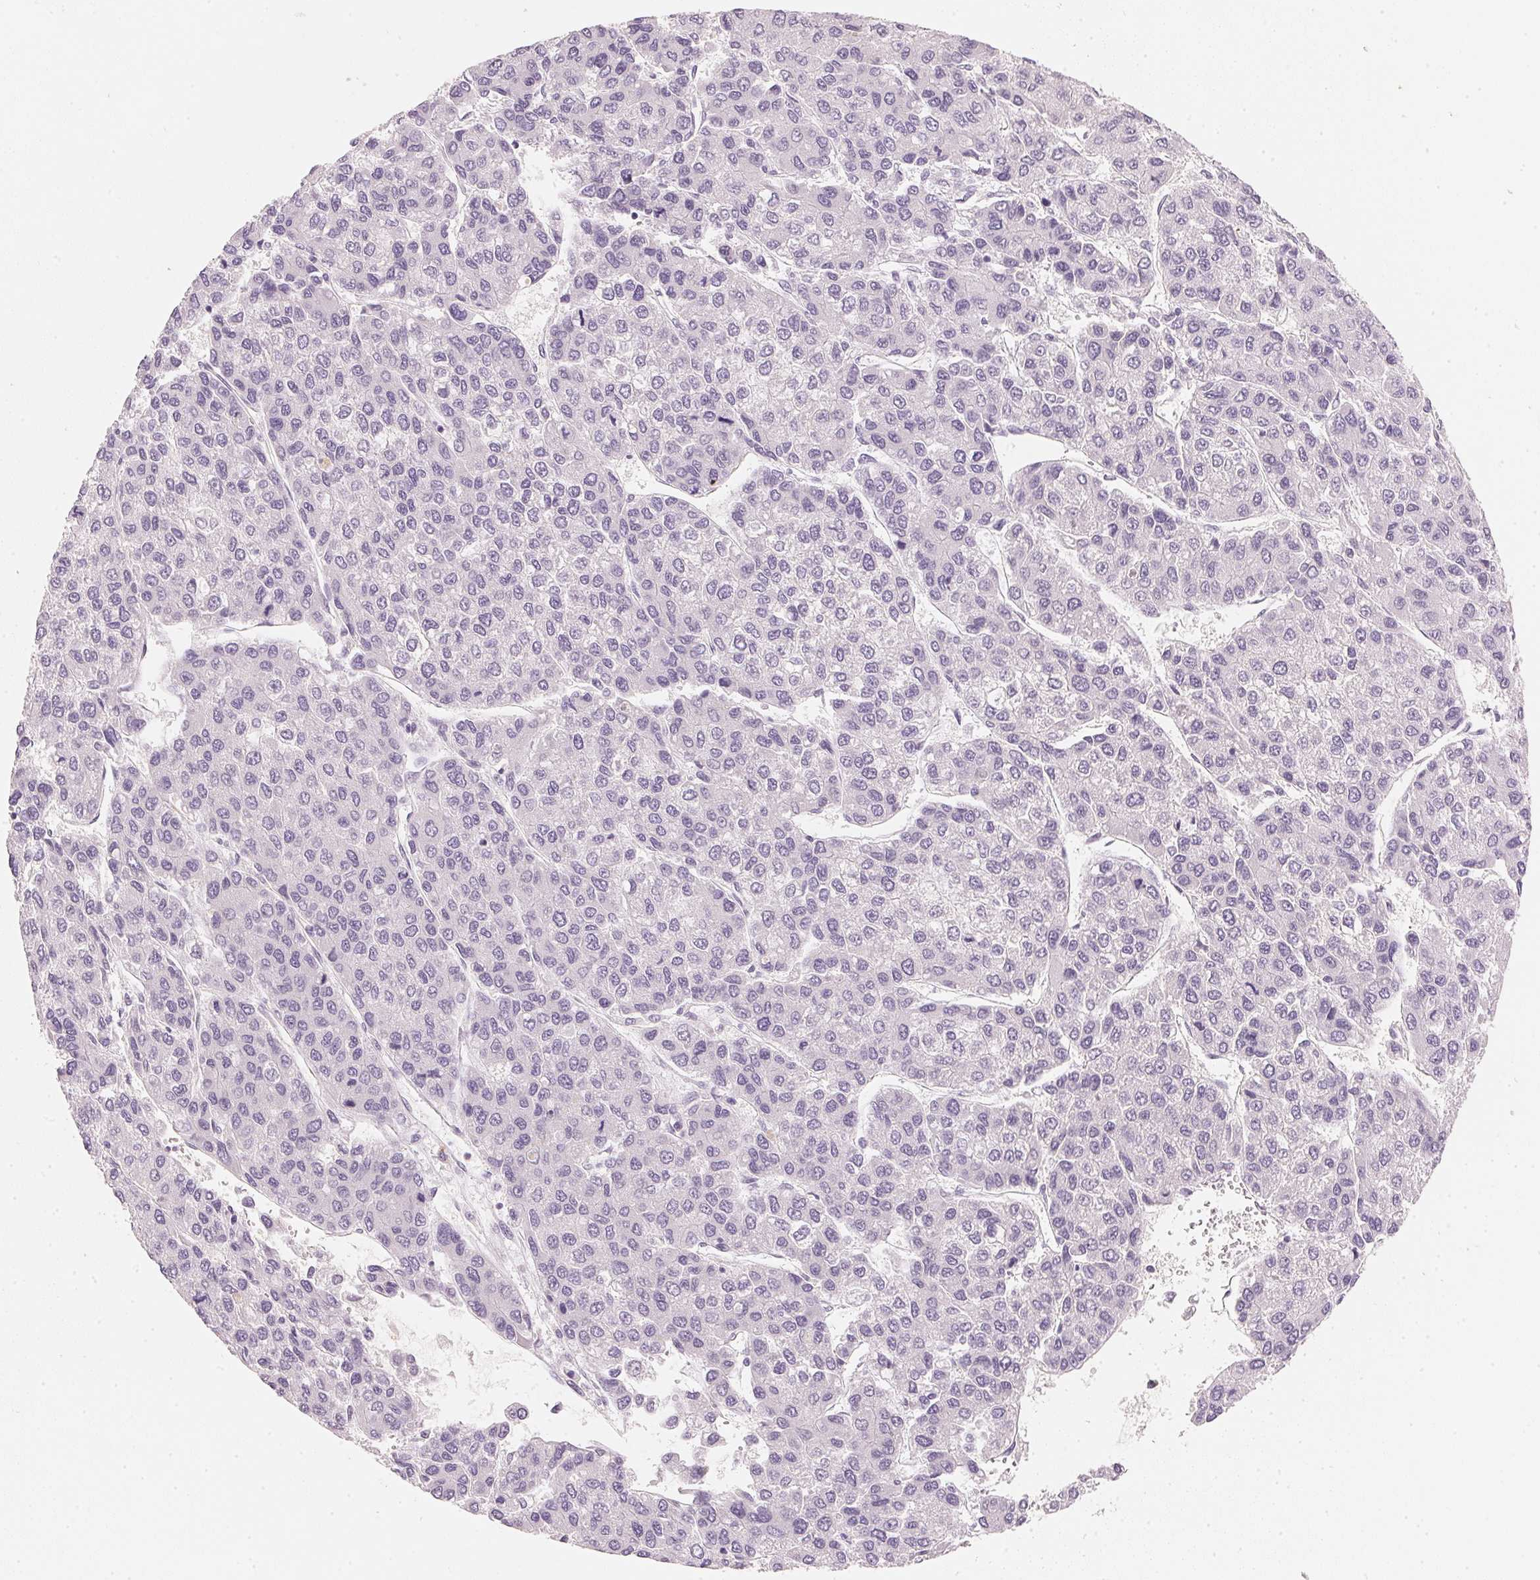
{"staining": {"intensity": "negative", "quantity": "none", "location": "none"}, "tissue": "liver cancer", "cell_type": "Tumor cells", "image_type": "cancer", "snomed": [{"axis": "morphology", "description": "Carcinoma, Hepatocellular, NOS"}, {"axis": "topography", "description": "Liver"}], "caption": "Human hepatocellular carcinoma (liver) stained for a protein using IHC reveals no staining in tumor cells.", "gene": "RMDN2", "patient": {"sex": "female", "age": 66}}